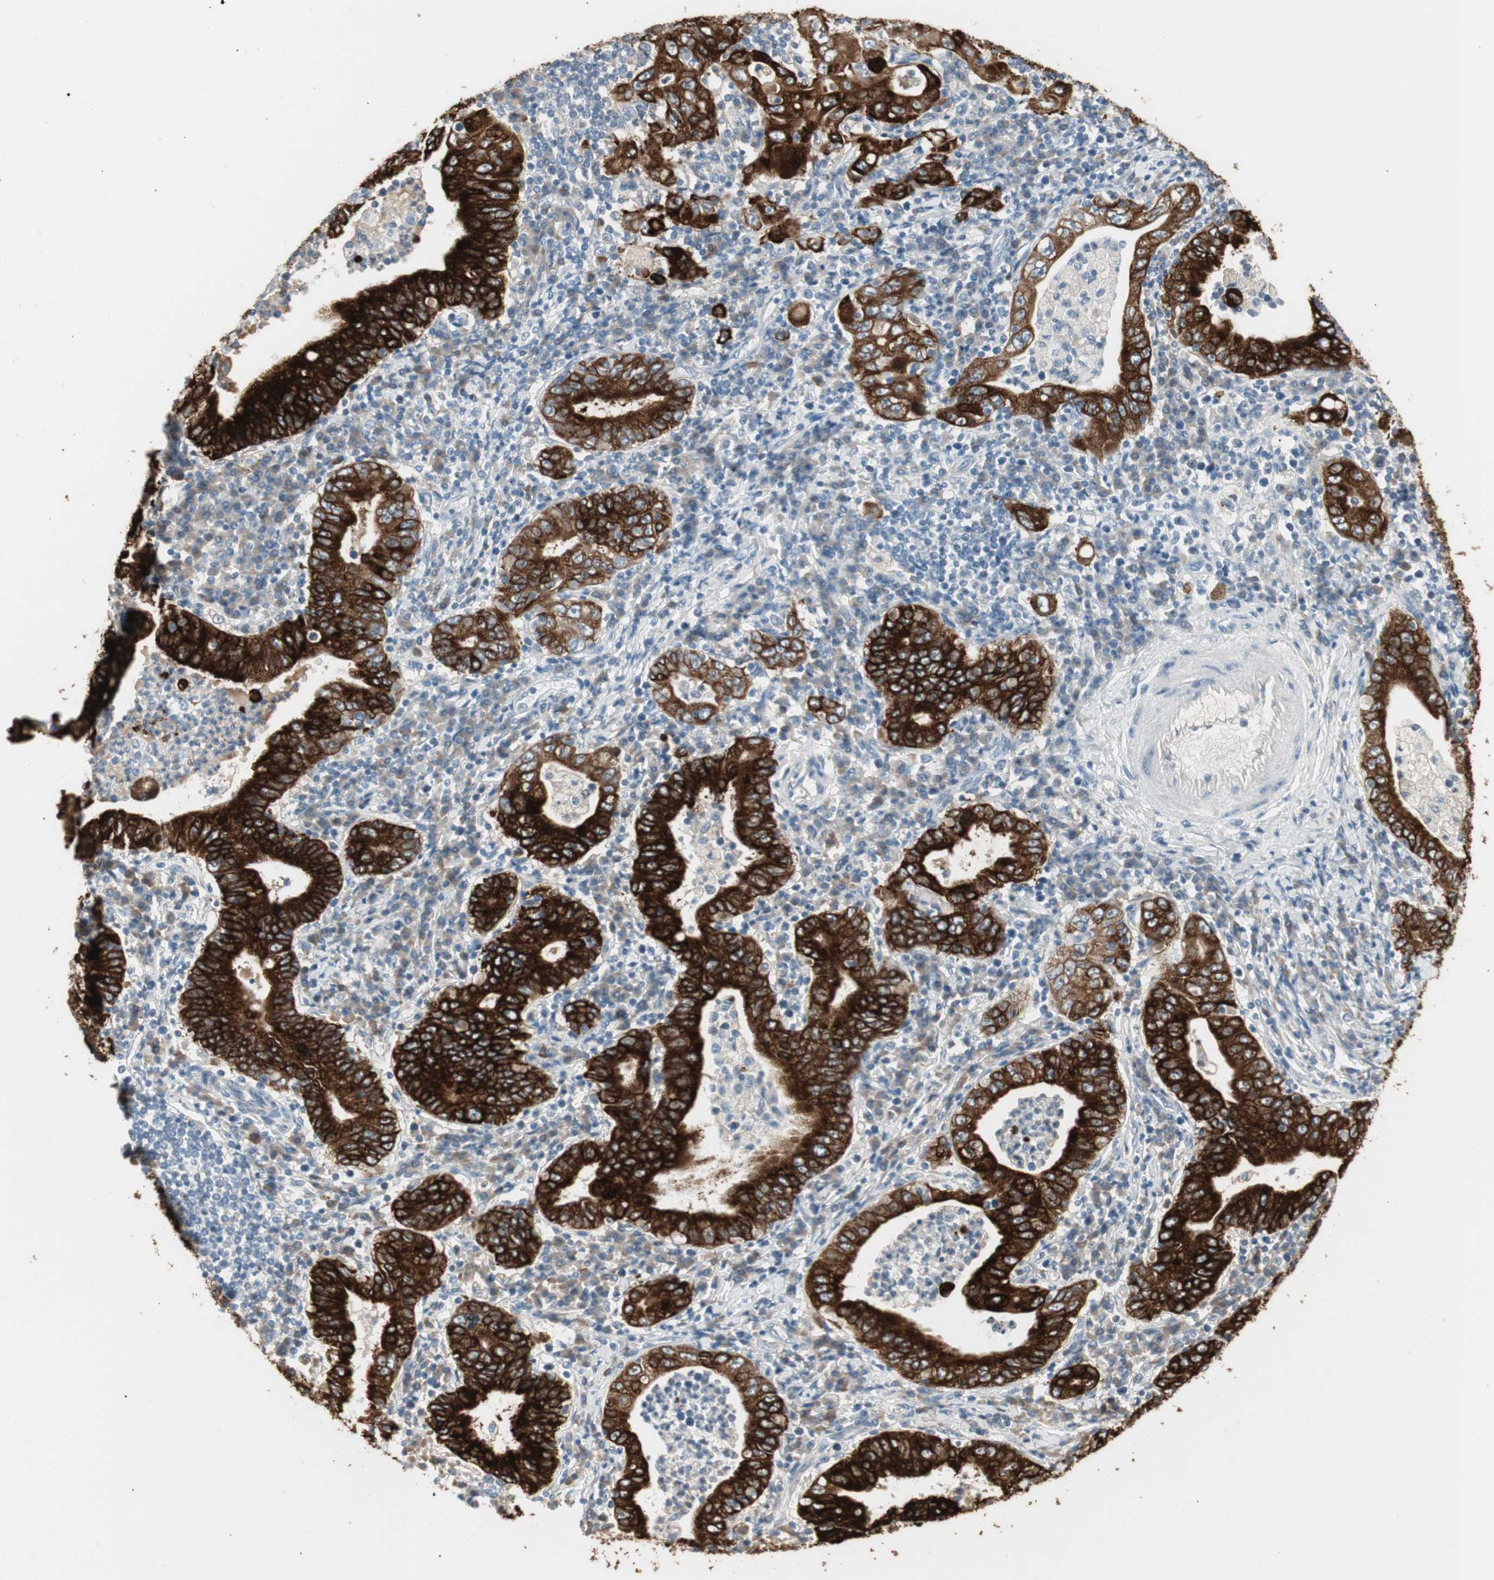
{"staining": {"intensity": "strong", "quantity": ">75%", "location": "cytoplasmic/membranous"}, "tissue": "stomach cancer", "cell_type": "Tumor cells", "image_type": "cancer", "snomed": [{"axis": "morphology", "description": "Normal tissue, NOS"}, {"axis": "morphology", "description": "Adenocarcinoma, NOS"}, {"axis": "topography", "description": "Esophagus"}, {"axis": "topography", "description": "Stomach, upper"}, {"axis": "topography", "description": "Peripheral nerve tissue"}], "caption": "Immunohistochemistry (DAB (3,3'-diaminobenzidine)) staining of human adenocarcinoma (stomach) displays strong cytoplasmic/membranous protein expression in about >75% of tumor cells. The protein is stained brown, and the nuclei are stained in blue (DAB IHC with brightfield microscopy, high magnification).", "gene": "AGR2", "patient": {"sex": "male", "age": 62}}